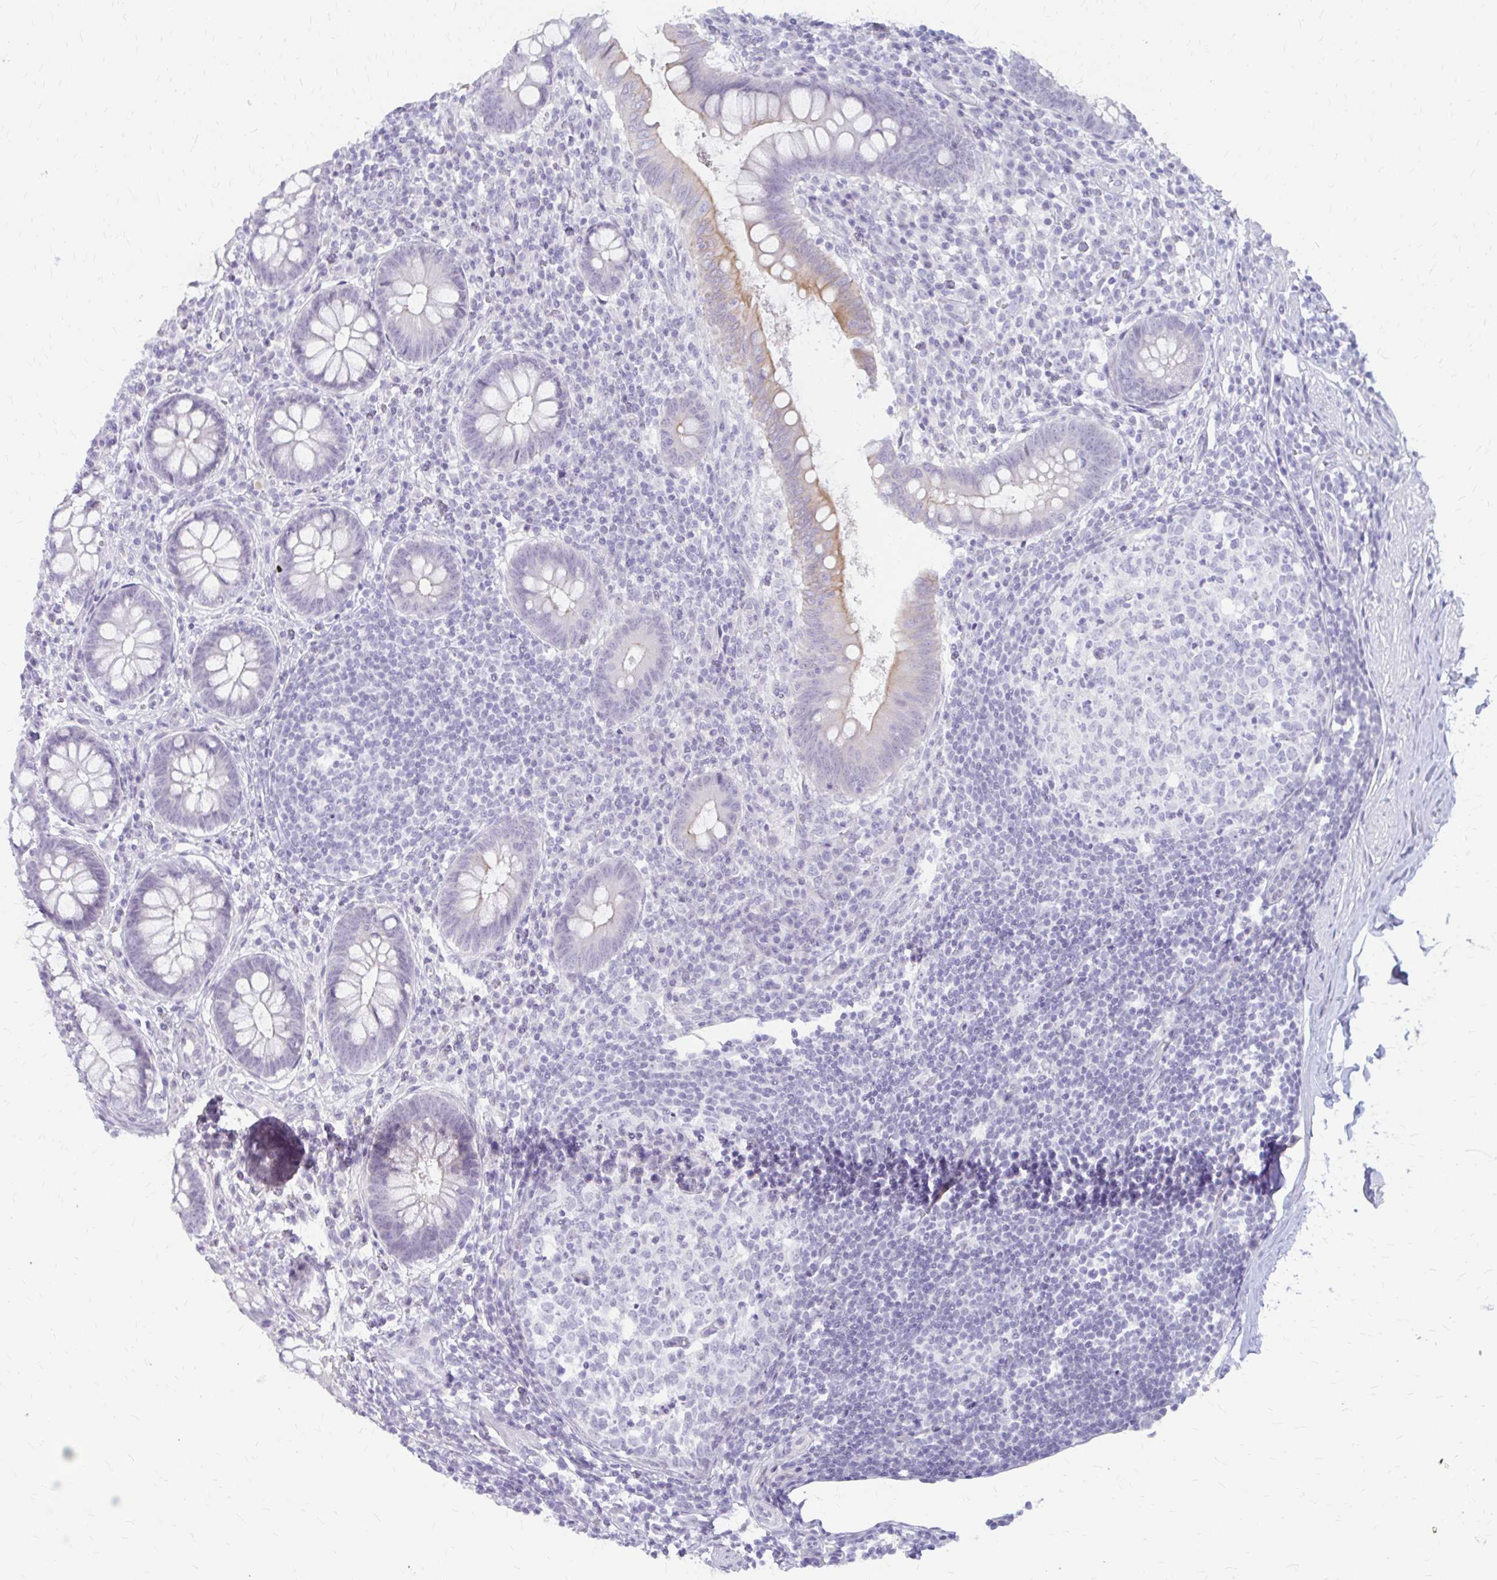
{"staining": {"intensity": "moderate", "quantity": "<25%", "location": "cytoplasmic/membranous"}, "tissue": "appendix", "cell_type": "Glandular cells", "image_type": "normal", "snomed": [{"axis": "morphology", "description": "Normal tissue, NOS"}, {"axis": "topography", "description": "Appendix"}], "caption": "This is an image of IHC staining of benign appendix, which shows moderate positivity in the cytoplasmic/membranous of glandular cells.", "gene": "RGS16", "patient": {"sex": "female", "age": 56}}